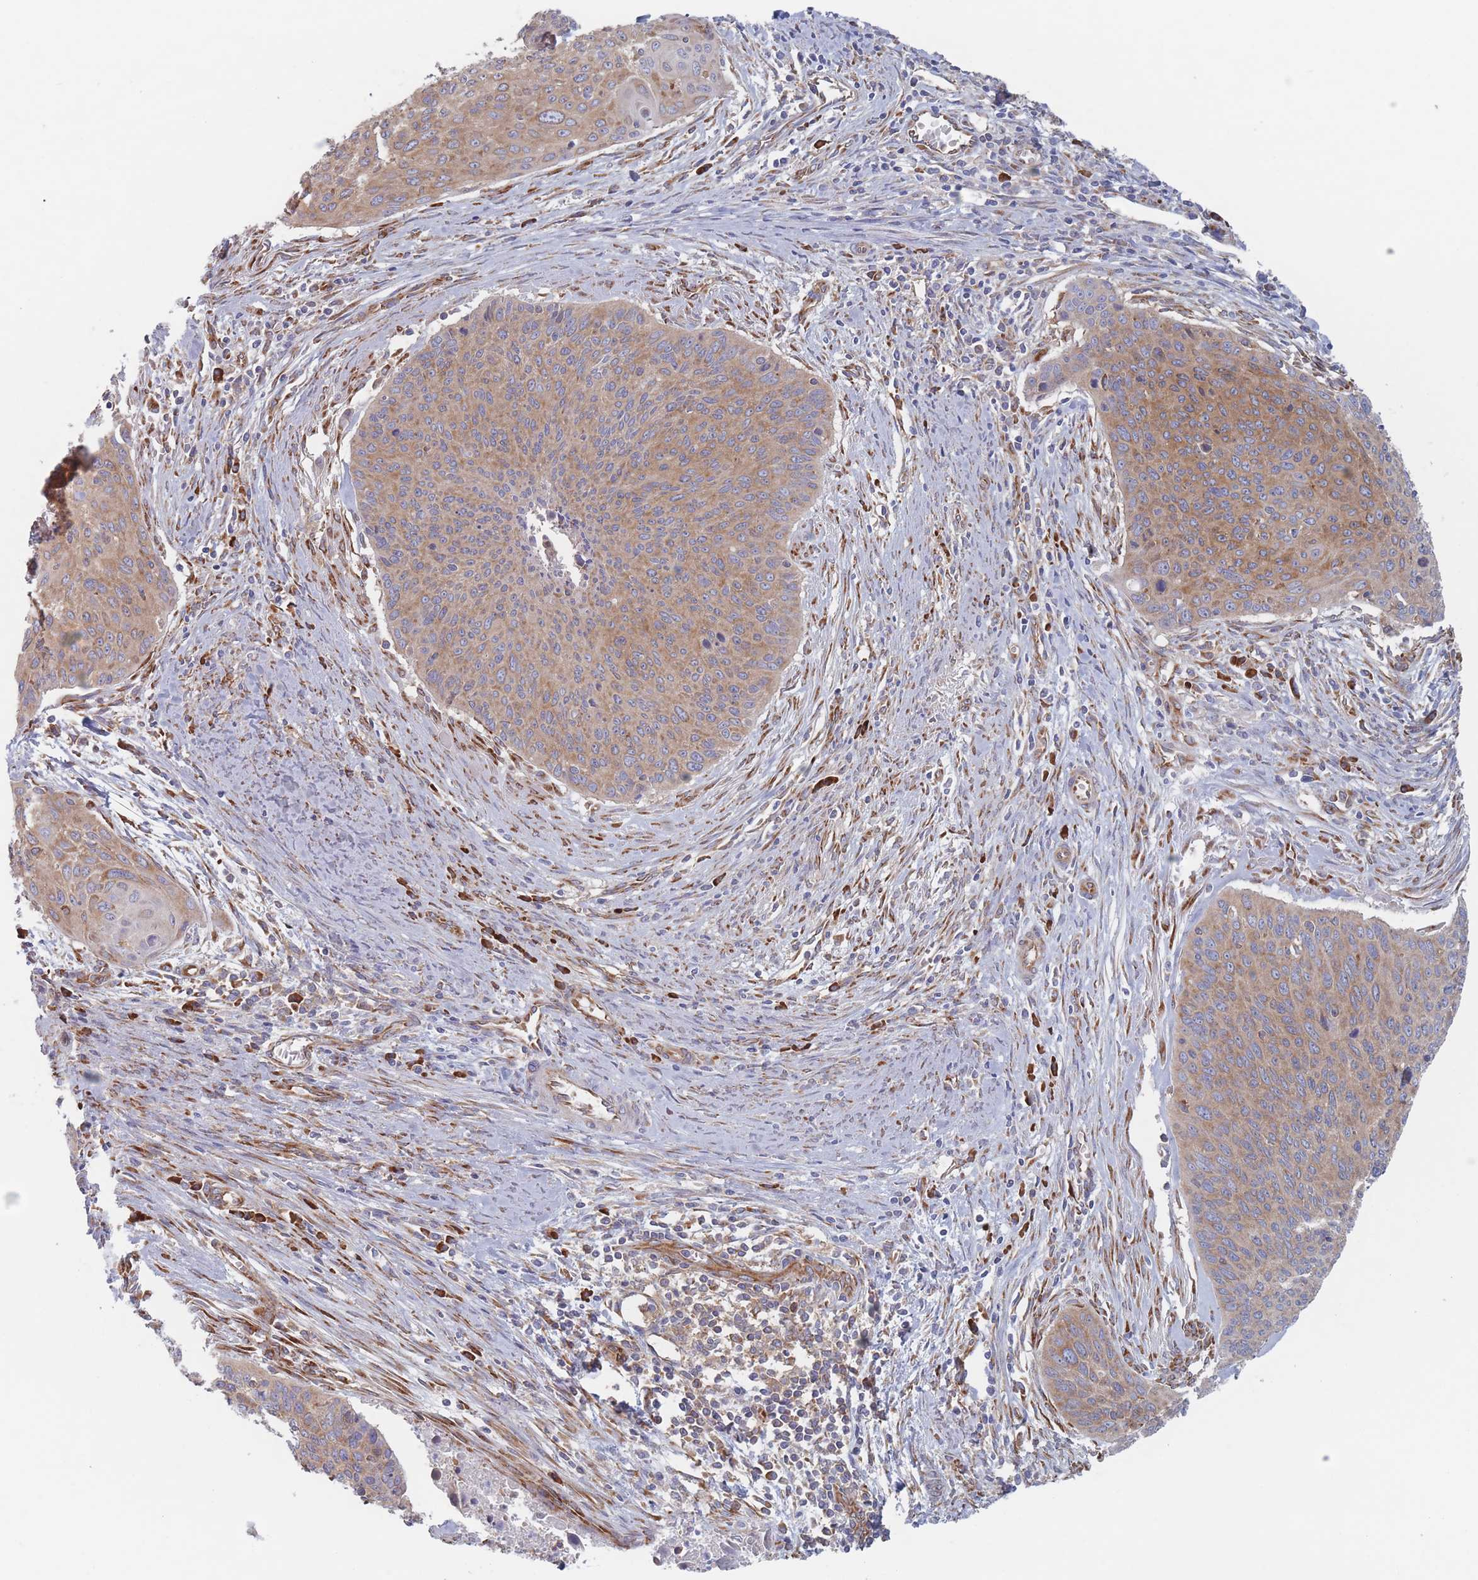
{"staining": {"intensity": "moderate", "quantity": ">75%", "location": "cytoplasmic/membranous"}, "tissue": "cervical cancer", "cell_type": "Tumor cells", "image_type": "cancer", "snomed": [{"axis": "morphology", "description": "Squamous cell carcinoma, NOS"}, {"axis": "topography", "description": "Cervix"}], "caption": "Immunohistochemical staining of cervical squamous cell carcinoma demonstrates medium levels of moderate cytoplasmic/membranous protein positivity in about >75% of tumor cells.", "gene": "EEF1B2", "patient": {"sex": "female", "age": 55}}